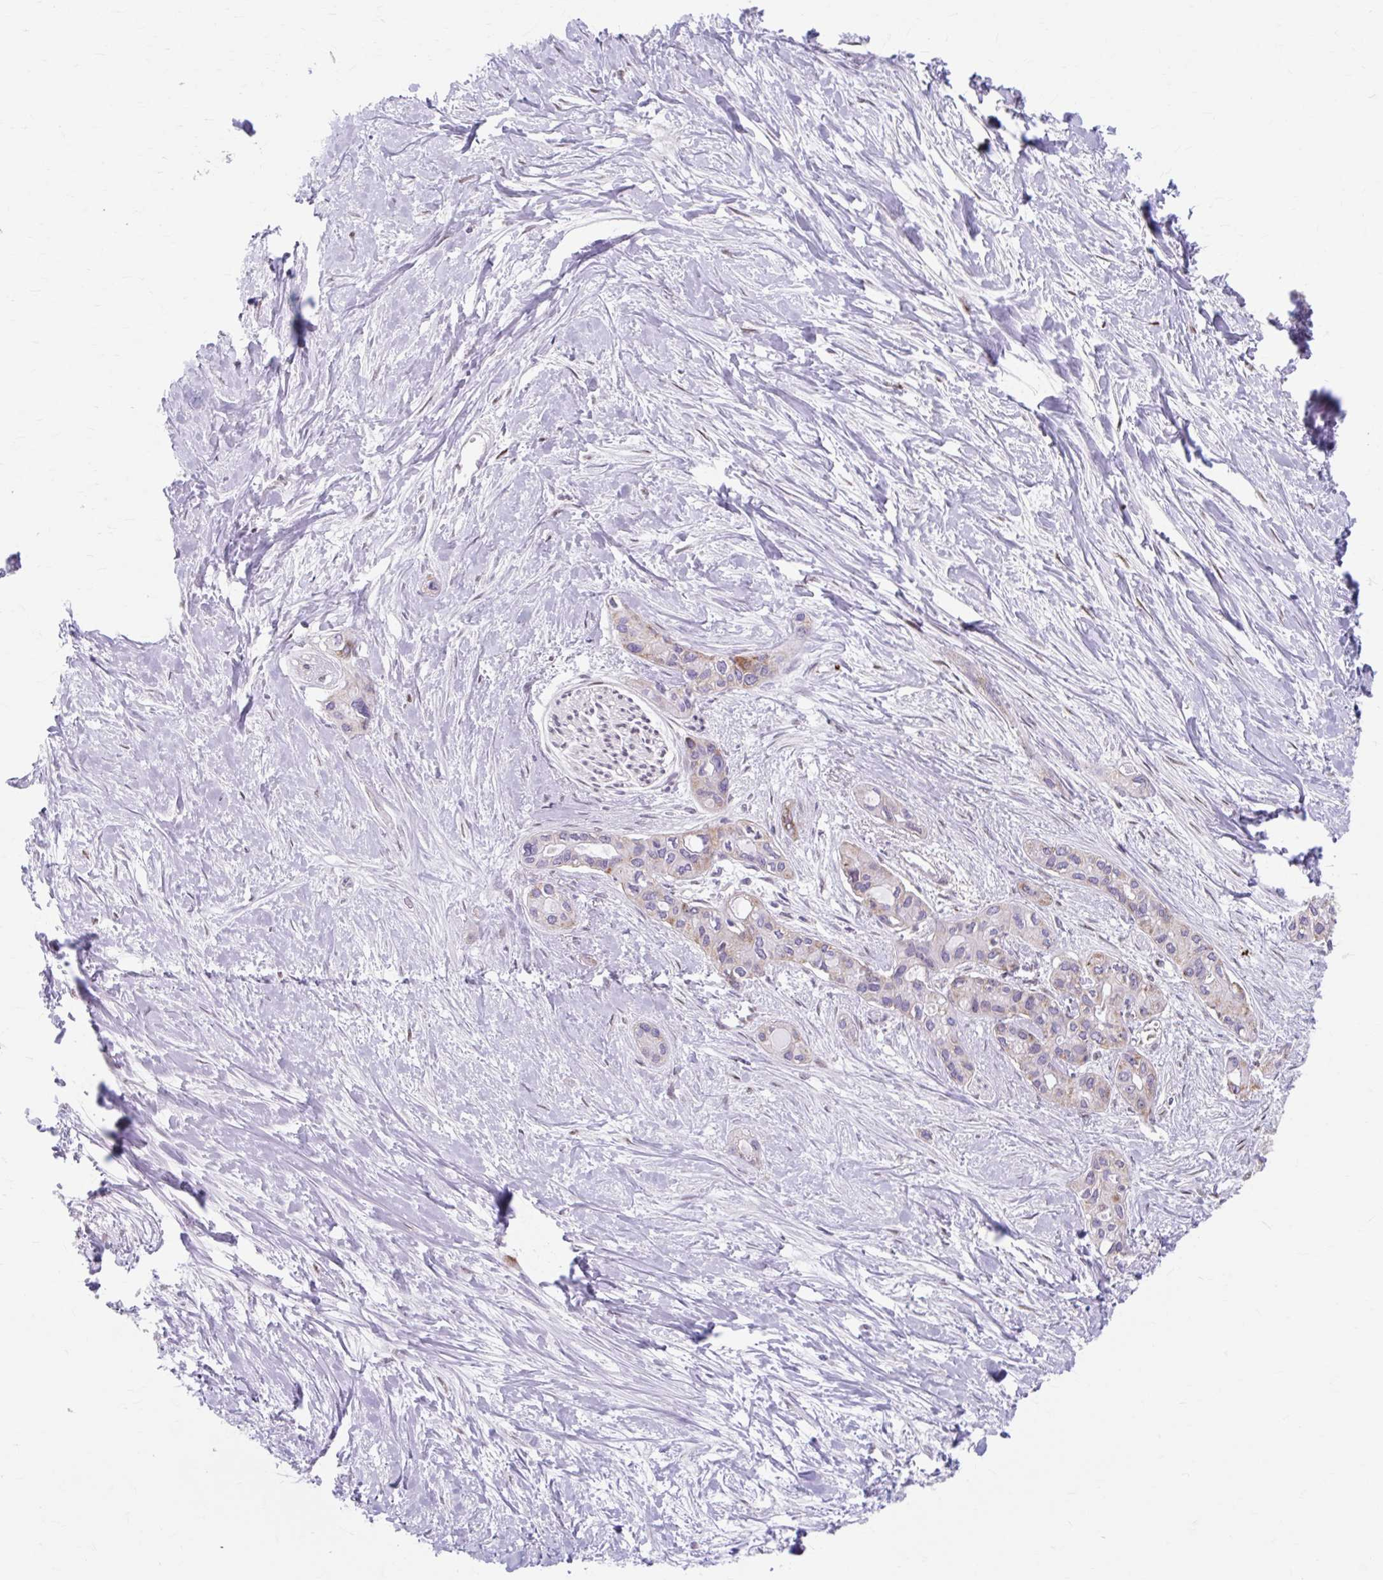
{"staining": {"intensity": "moderate", "quantity": "25%-75%", "location": "cytoplasmic/membranous"}, "tissue": "pancreatic cancer", "cell_type": "Tumor cells", "image_type": "cancer", "snomed": [{"axis": "morphology", "description": "Adenocarcinoma, NOS"}, {"axis": "topography", "description": "Pancreas"}], "caption": "Human pancreatic adenocarcinoma stained with a protein marker demonstrates moderate staining in tumor cells.", "gene": "BEAN1", "patient": {"sex": "female", "age": 50}}